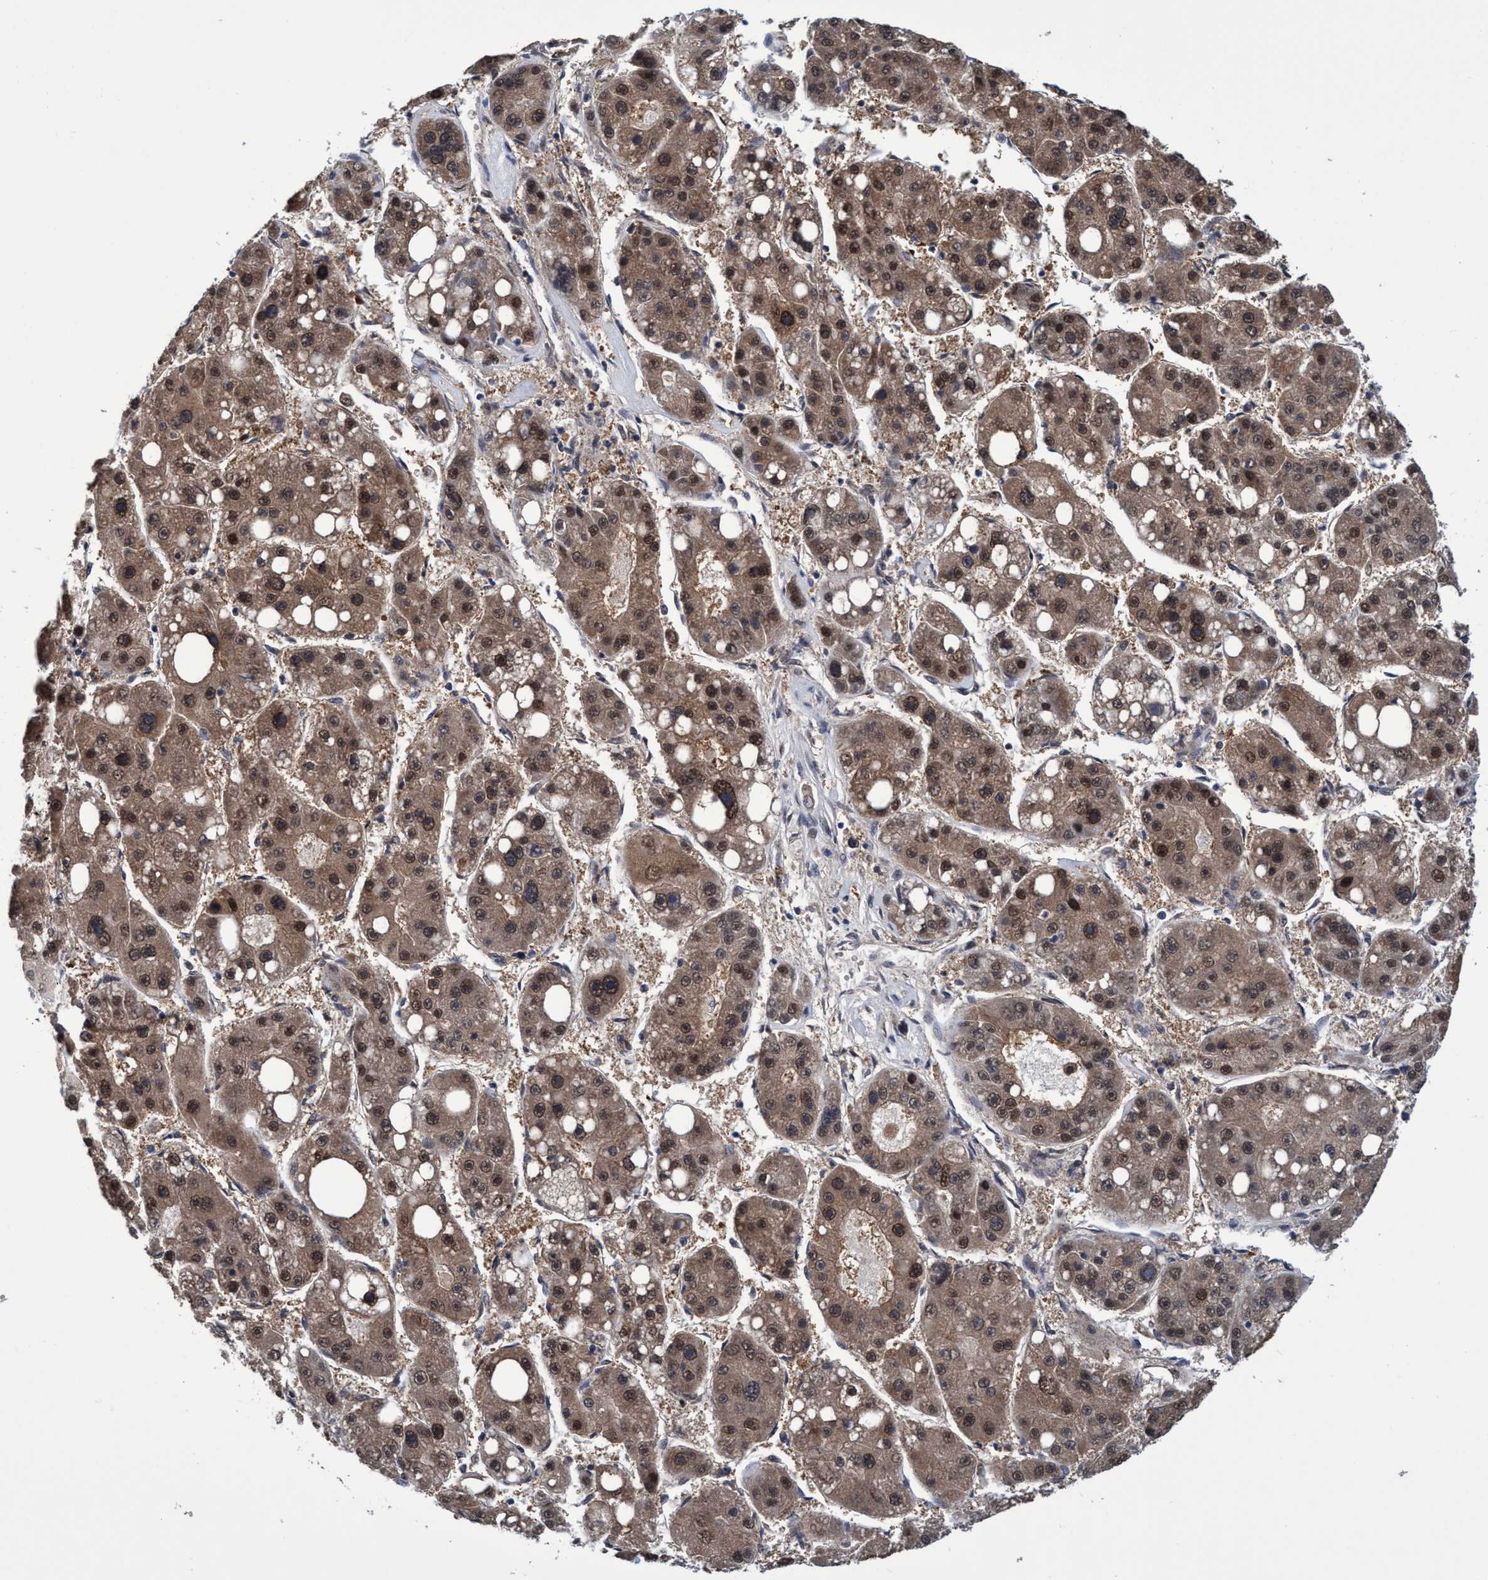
{"staining": {"intensity": "moderate", "quantity": ">75%", "location": "cytoplasmic/membranous,nuclear"}, "tissue": "liver cancer", "cell_type": "Tumor cells", "image_type": "cancer", "snomed": [{"axis": "morphology", "description": "Carcinoma, Hepatocellular, NOS"}, {"axis": "topography", "description": "Liver"}], "caption": "IHC (DAB) staining of liver hepatocellular carcinoma displays moderate cytoplasmic/membranous and nuclear protein positivity in approximately >75% of tumor cells.", "gene": "PSMD12", "patient": {"sex": "female", "age": 61}}